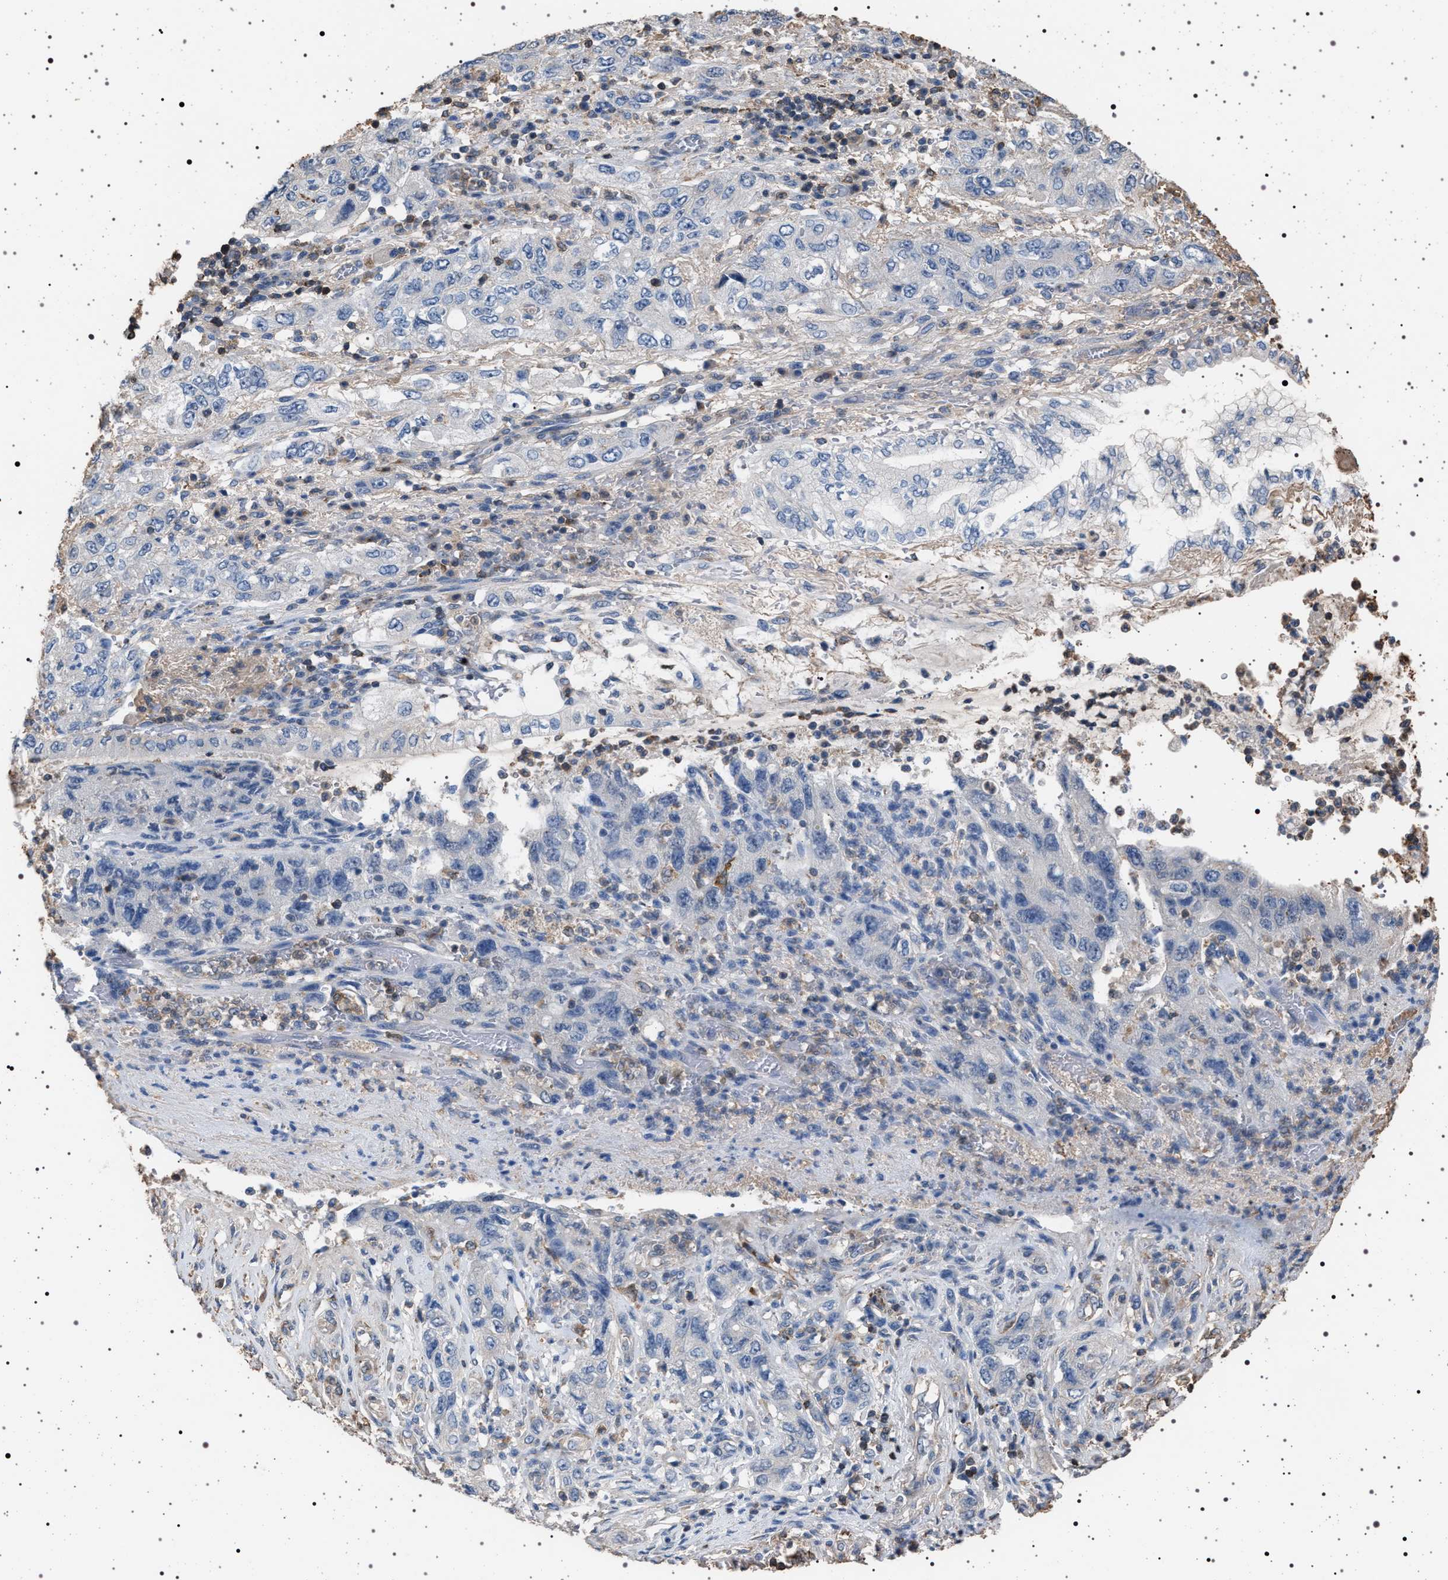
{"staining": {"intensity": "negative", "quantity": "none", "location": "none"}, "tissue": "pancreatic cancer", "cell_type": "Tumor cells", "image_type": "cancer", "snomed": [{"axis": "morphology", "description": "Adenocarcinoma, NOS"}, {"axis": "topography", "description": "Pancreas"}], "caption": "Human pancreatic cancer stained for a protein using IHC exhibits no positivity in tumor cells.", "gene": "SMAP2", "patient": {"sex": "female", "age": 73}}